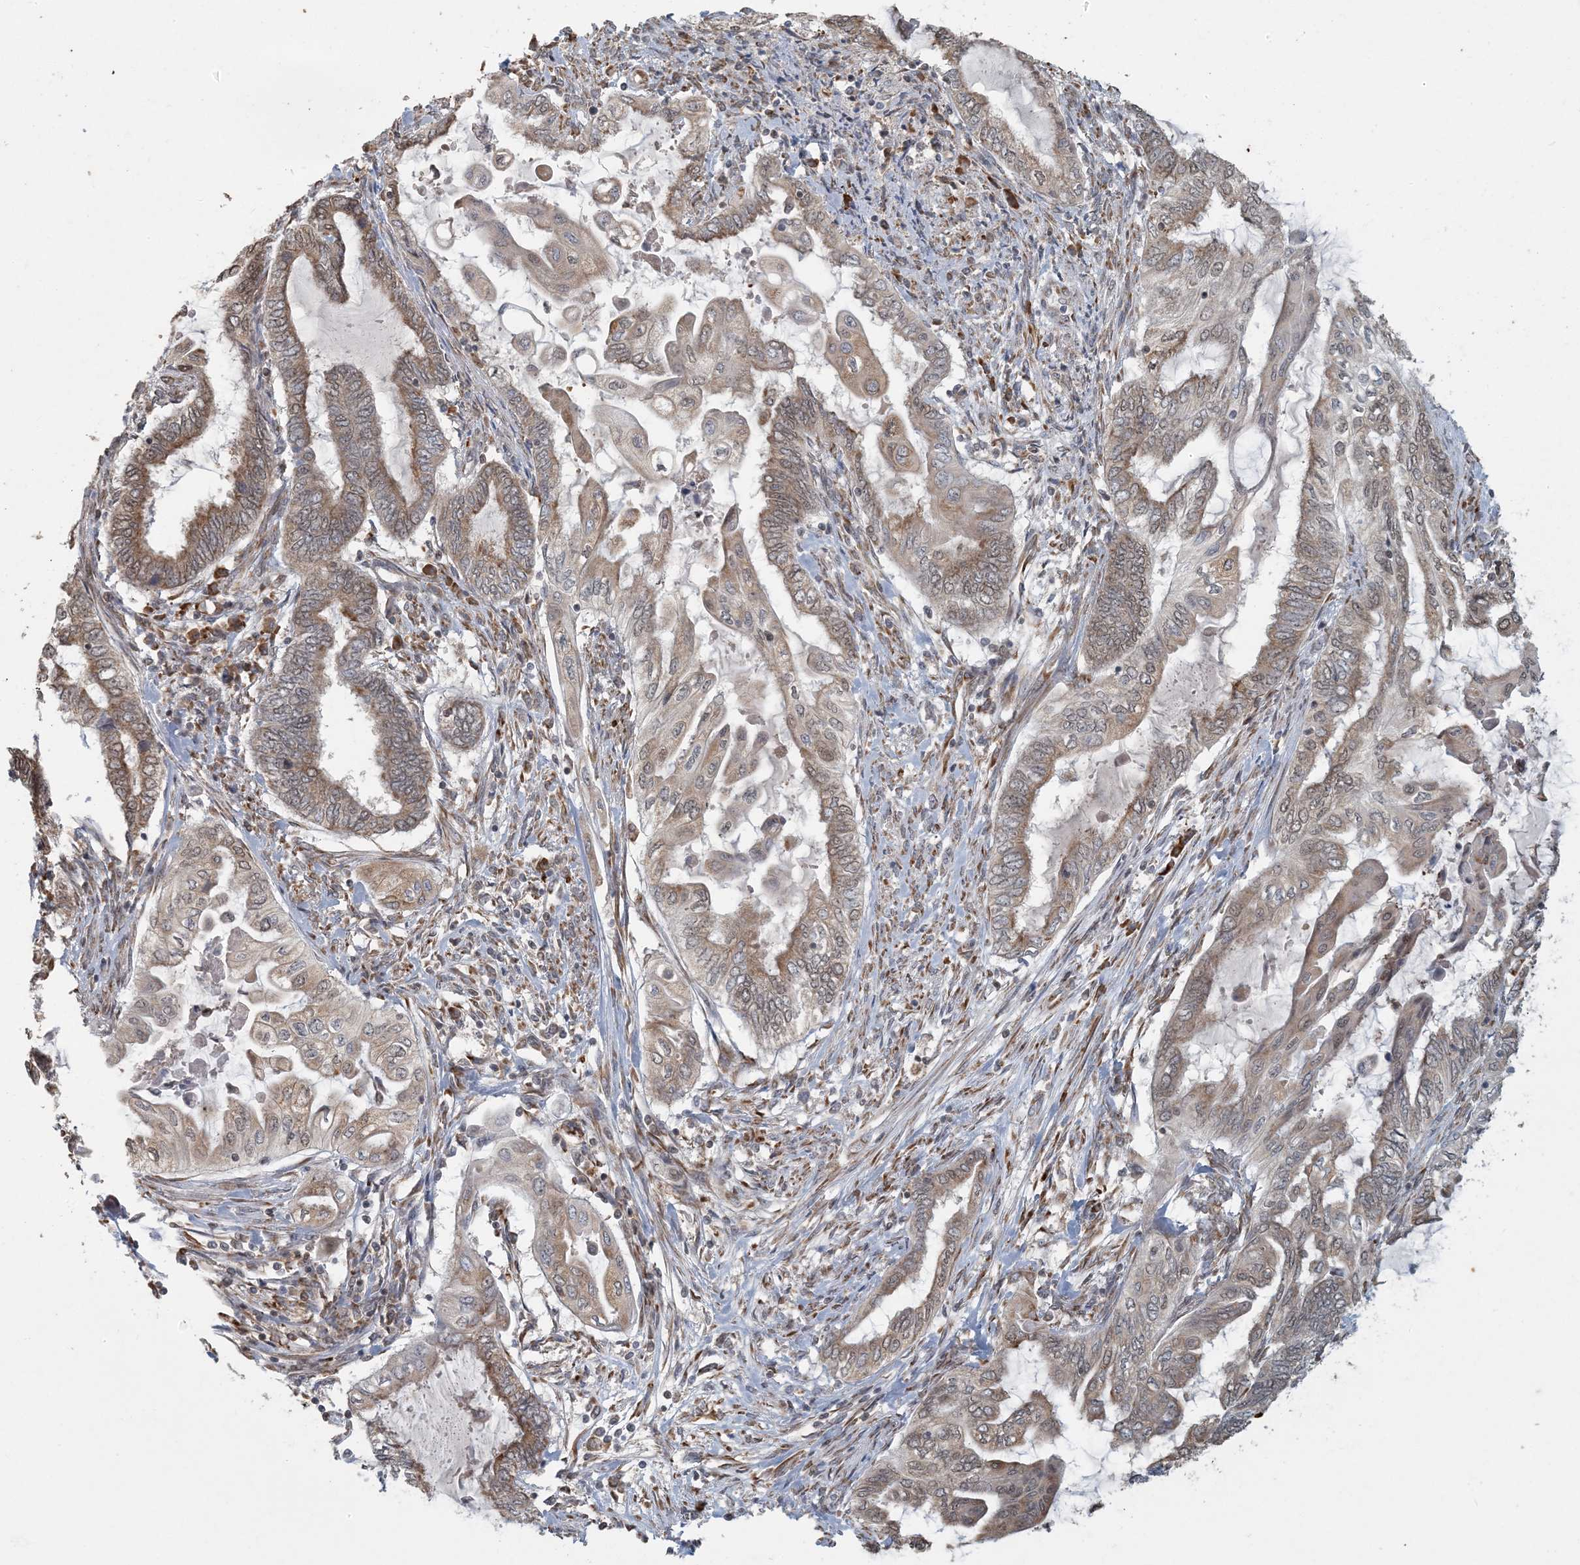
{"staining": {"intensity": "moderate", "quantity": "25%-75%", "location": "cytoplasmic/membranous,nuclear"}, "tissue": "endometrial cancer", "cell_type": "Tumor cells", "image_type": "cancer", "snomed": [{"axis": "morphology", "description": "Adenocarcinoma, NOS"}, {"axis": "topography", "description": "Uterus"}, {"axis": "topography", "description": "Endometrium"}], "caption": "Immunohistochemistry of human endometrial cancer (adenocarcinoma) demonstrates medium levels of moderate cytoplasmic/membranous and nuclear positivity in about 25%-75% of tumor cells.", "gene": "AK9", "patient": {"sex": "female", "age": 70}}